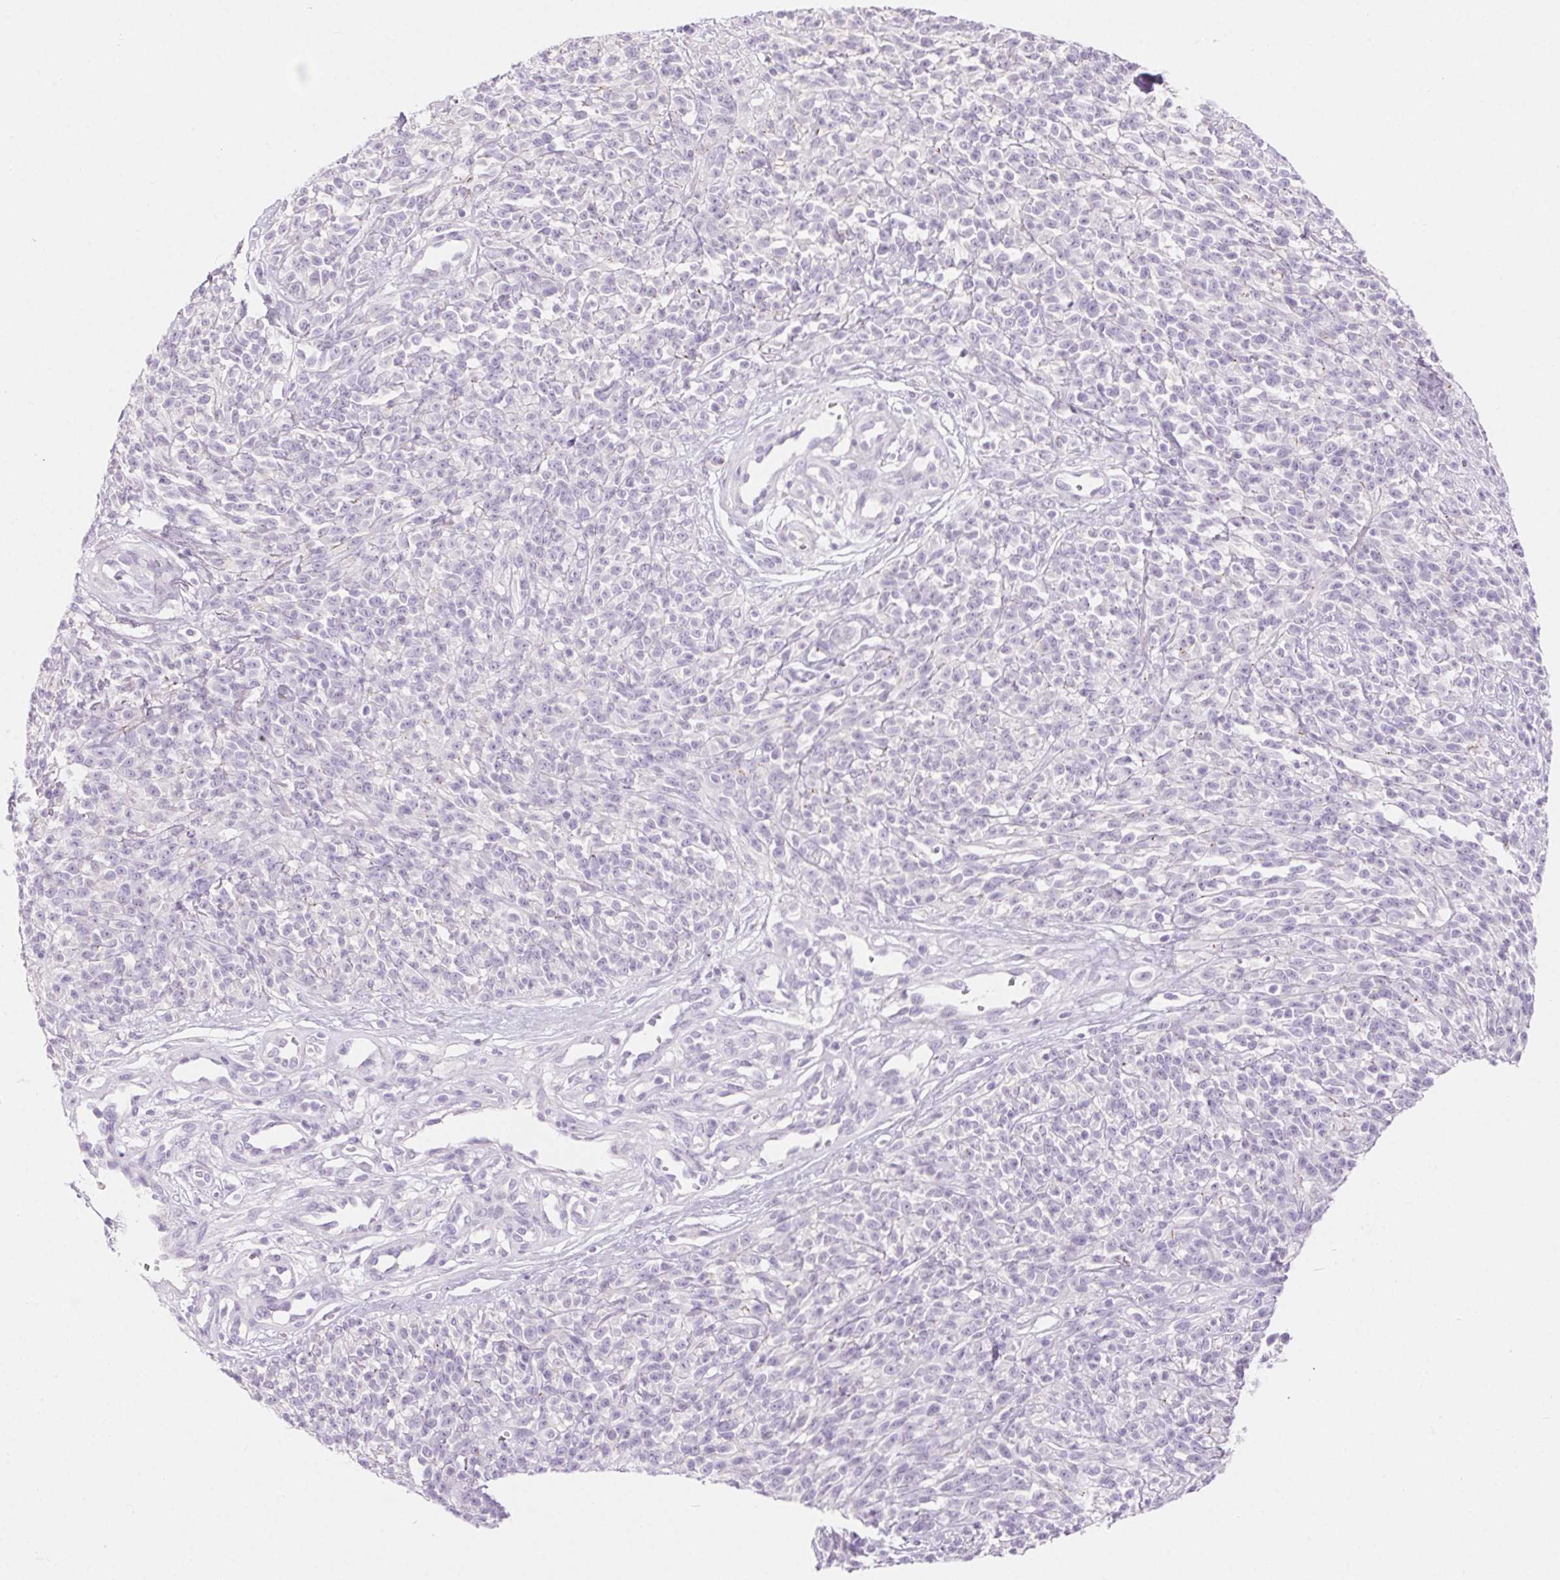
{"staining": {"intensity": "negative", "quantity": "none", "location": "none"}, "tissue": "melanoma", "cell_type": "Tumor cells", "image_type": "cancer", "snomed": [{"axis": "morphology", "description": "Malignant melanoma, NOS"}, {"axis": "topography", "description": "Skin"}, {"axis": "topography", "description": "Skin of trunk"}], "caption": "Tumor cells are negative for brown protein staining in malignant melanoma.", "gene": "CLDN16", "patient": {"sex": "male", "age": 74}}